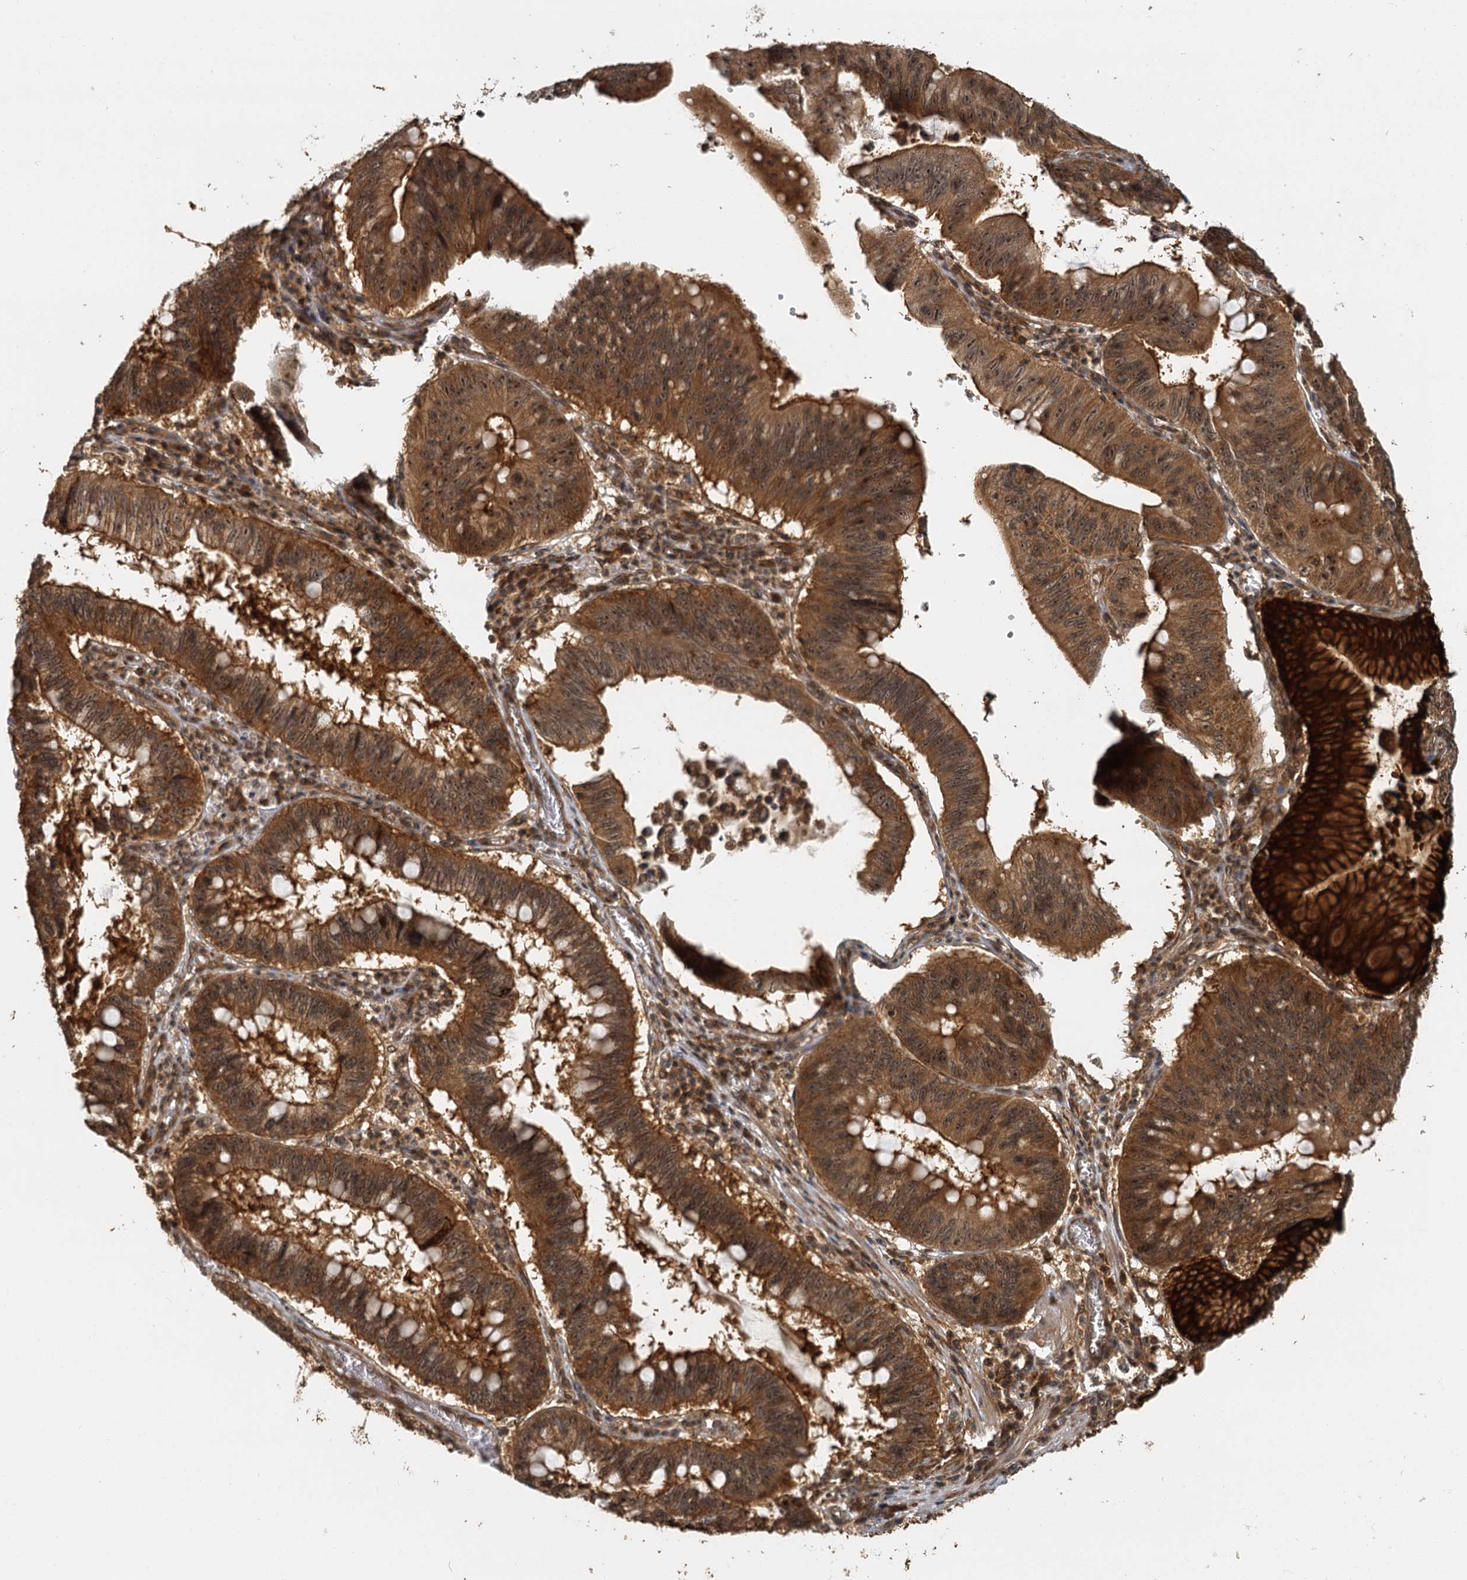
{"staining": {"intensity": "strong", "quantity": ">75%", "location": "cytoplasmic/membranous,nuclear"}, "tissue": "stomach cancer", "cell_type": "Tumor cells", "image_type": "cancer", "snomed": [{"axis": "morphology", "description": "Adenocarcinoma, NOS"}, {"axis": "topography", "description": "Stomach"}], "caption": "Tumor cells demonstrate high levels of strong cytoplasmic/membranous and nuclear positivity in about >75% of cells in human adenocarcinoma (stomach).", "gene": "ZNF549", "patient": {"sex": "male", "age": 59}}